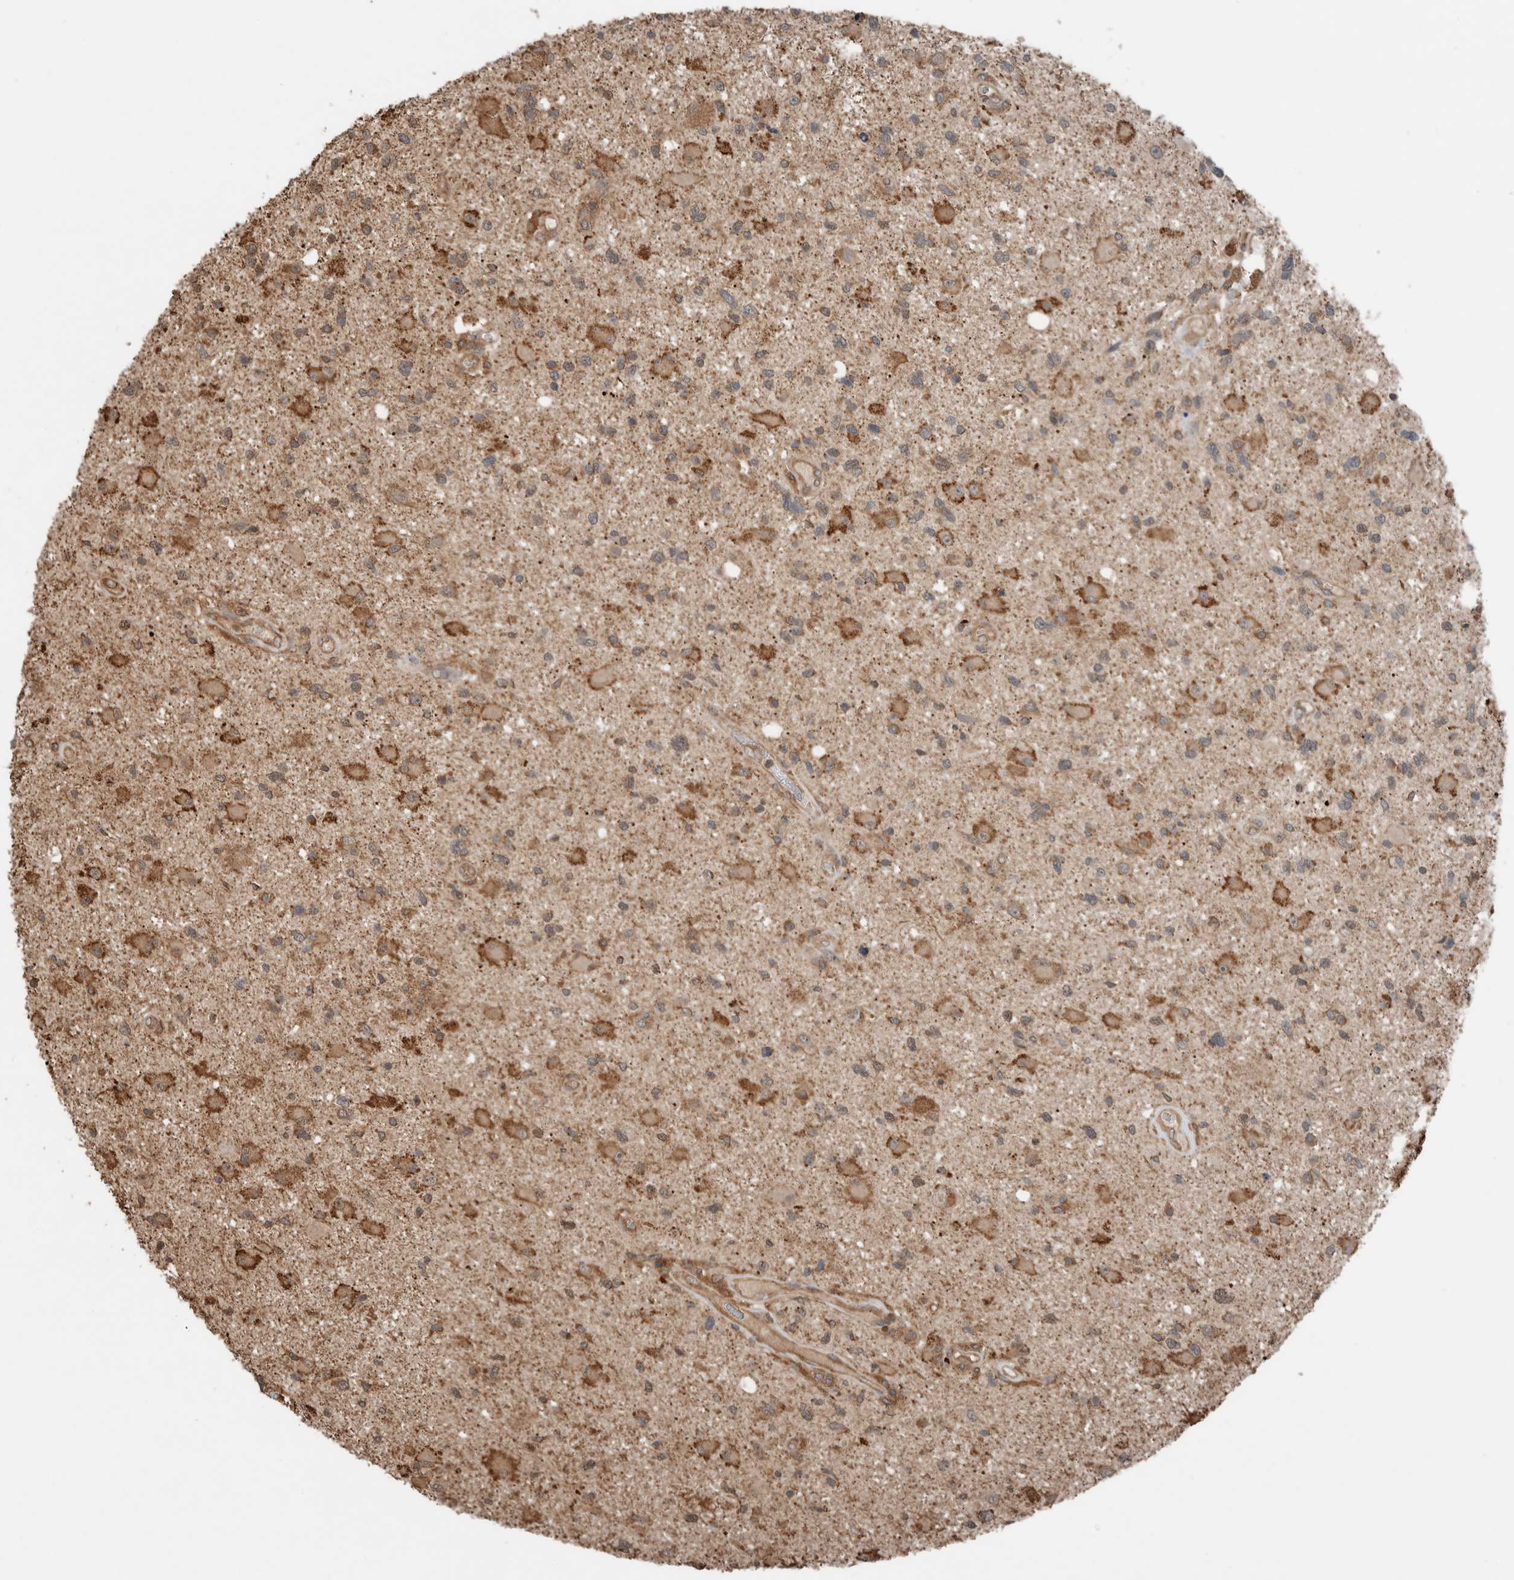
{"staining": {"intensity": "strong", "quantity": "25%-75%", "location": "cytoplasmic/membranous"}, "tissue": "glioma", "cell_type": "Tumor cells", "image_type": "cancer", "snomed": [{"axis": "morphology", "description": "Glioma, malignant, High grade"}, {"axis": "topography", "description": "Brain"}], "caption": "Immunohistochemistry (IHC) staining of malignant glioma (high-grade), which reveals high levels of strong cytoplasmic/membranous expression in about 25%-75% of tumor cells indicating strong cytoplasmic/membranous protein staining. The staining was performed using DAB (brown) for protein detection and nuclei were counterstained in hematoxylin (blue).", "gene": "KLK14", "patient": {"sex": "male", "age": 33}}